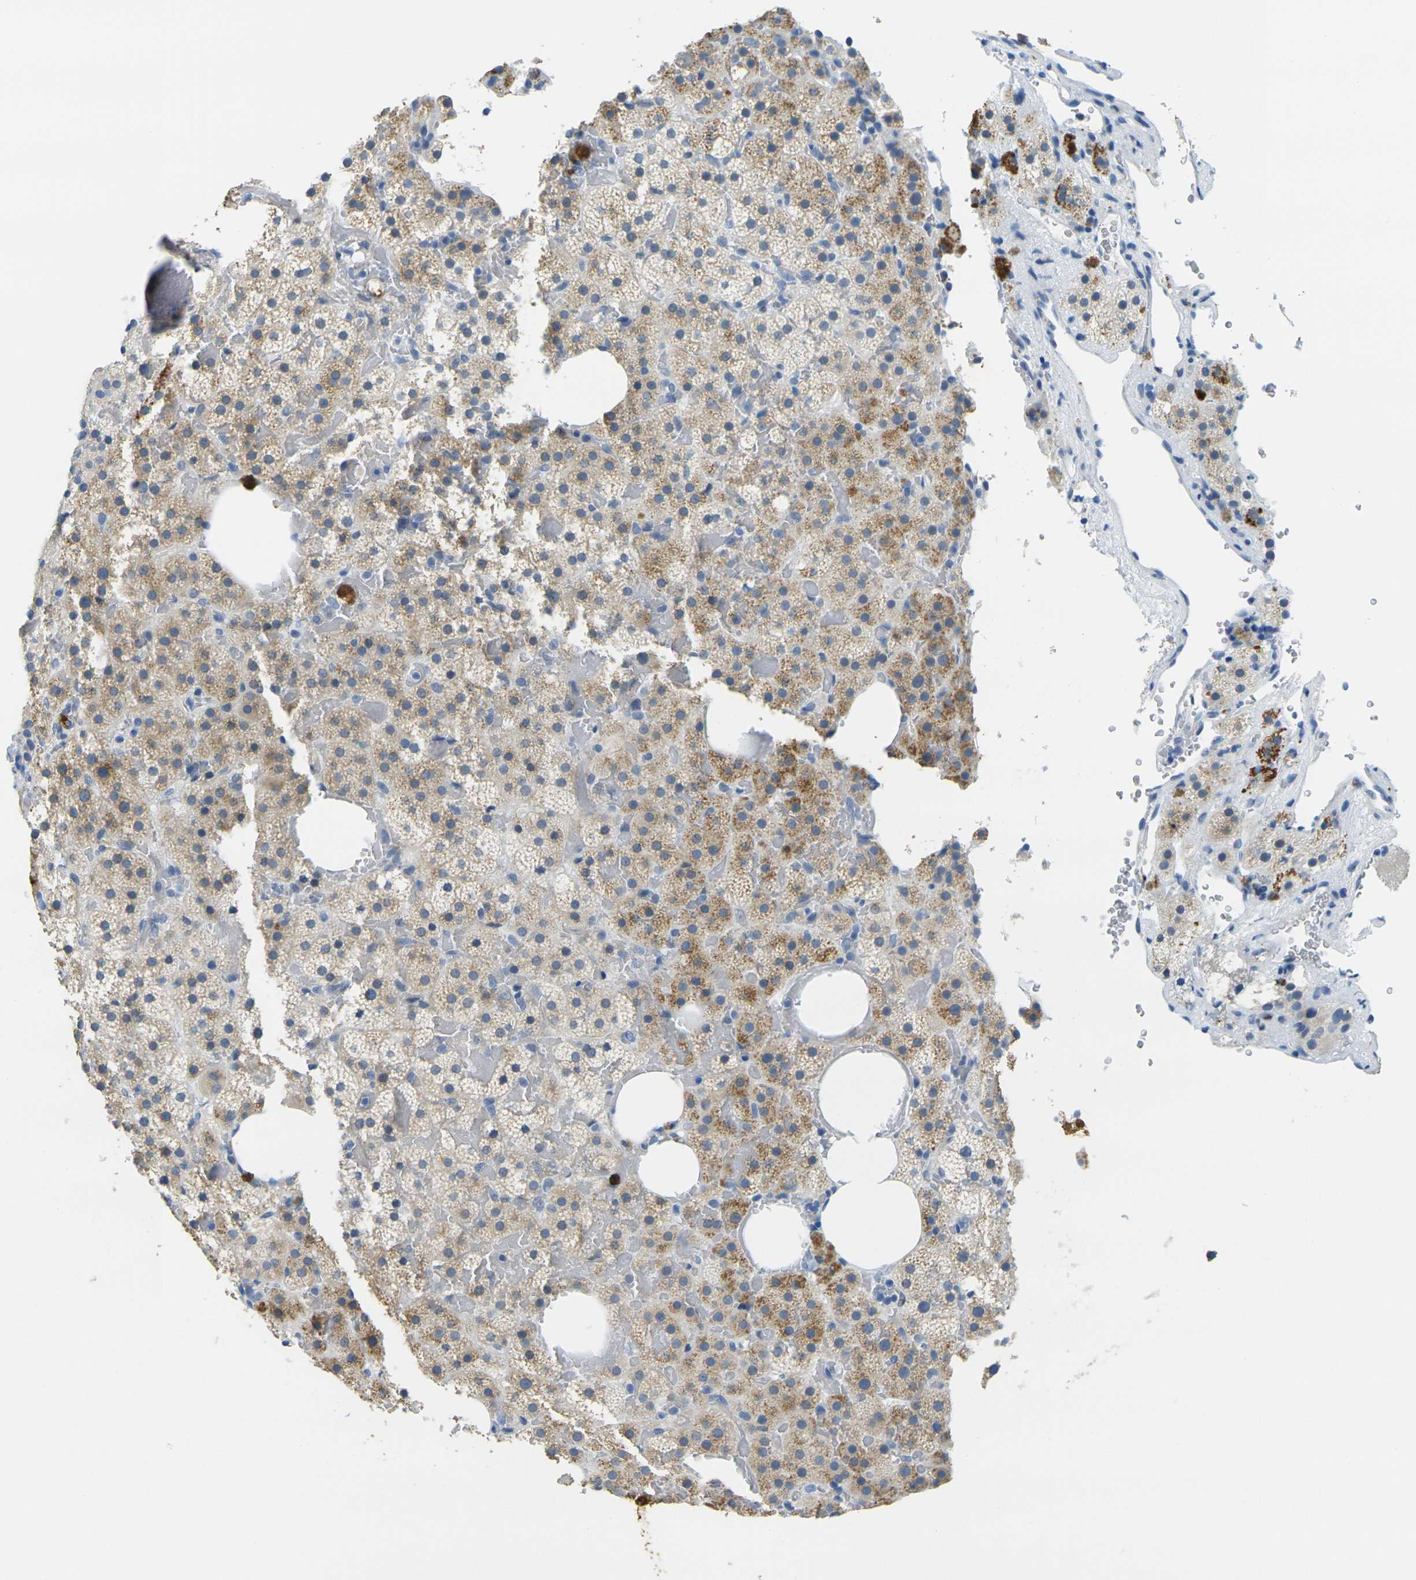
{"staining": {"intensity": "moderate", "quantity": "25%-75%", "location": "cytoplasmic/membranous"}, "tissue": "adrenal gland", "cell_type": "Glandular cells", "image_type": "normal", "snomed": [{"axis": "morphology", "description": "Normal tissue, NOS"}, {"axis": "topography", "description": "Adrenal gland"}], "caption": "DAB (3,3'-diaminobenzidine) immunohistochemical staining of normal adrenal gland exhibits moderate cytoplasmic/membranous protein expression in approximately 25%-75% of glandular cells. Nuclei are stained in blue.", "gene": "GPR15", "patient": {"sex": "female", "age": 59}}